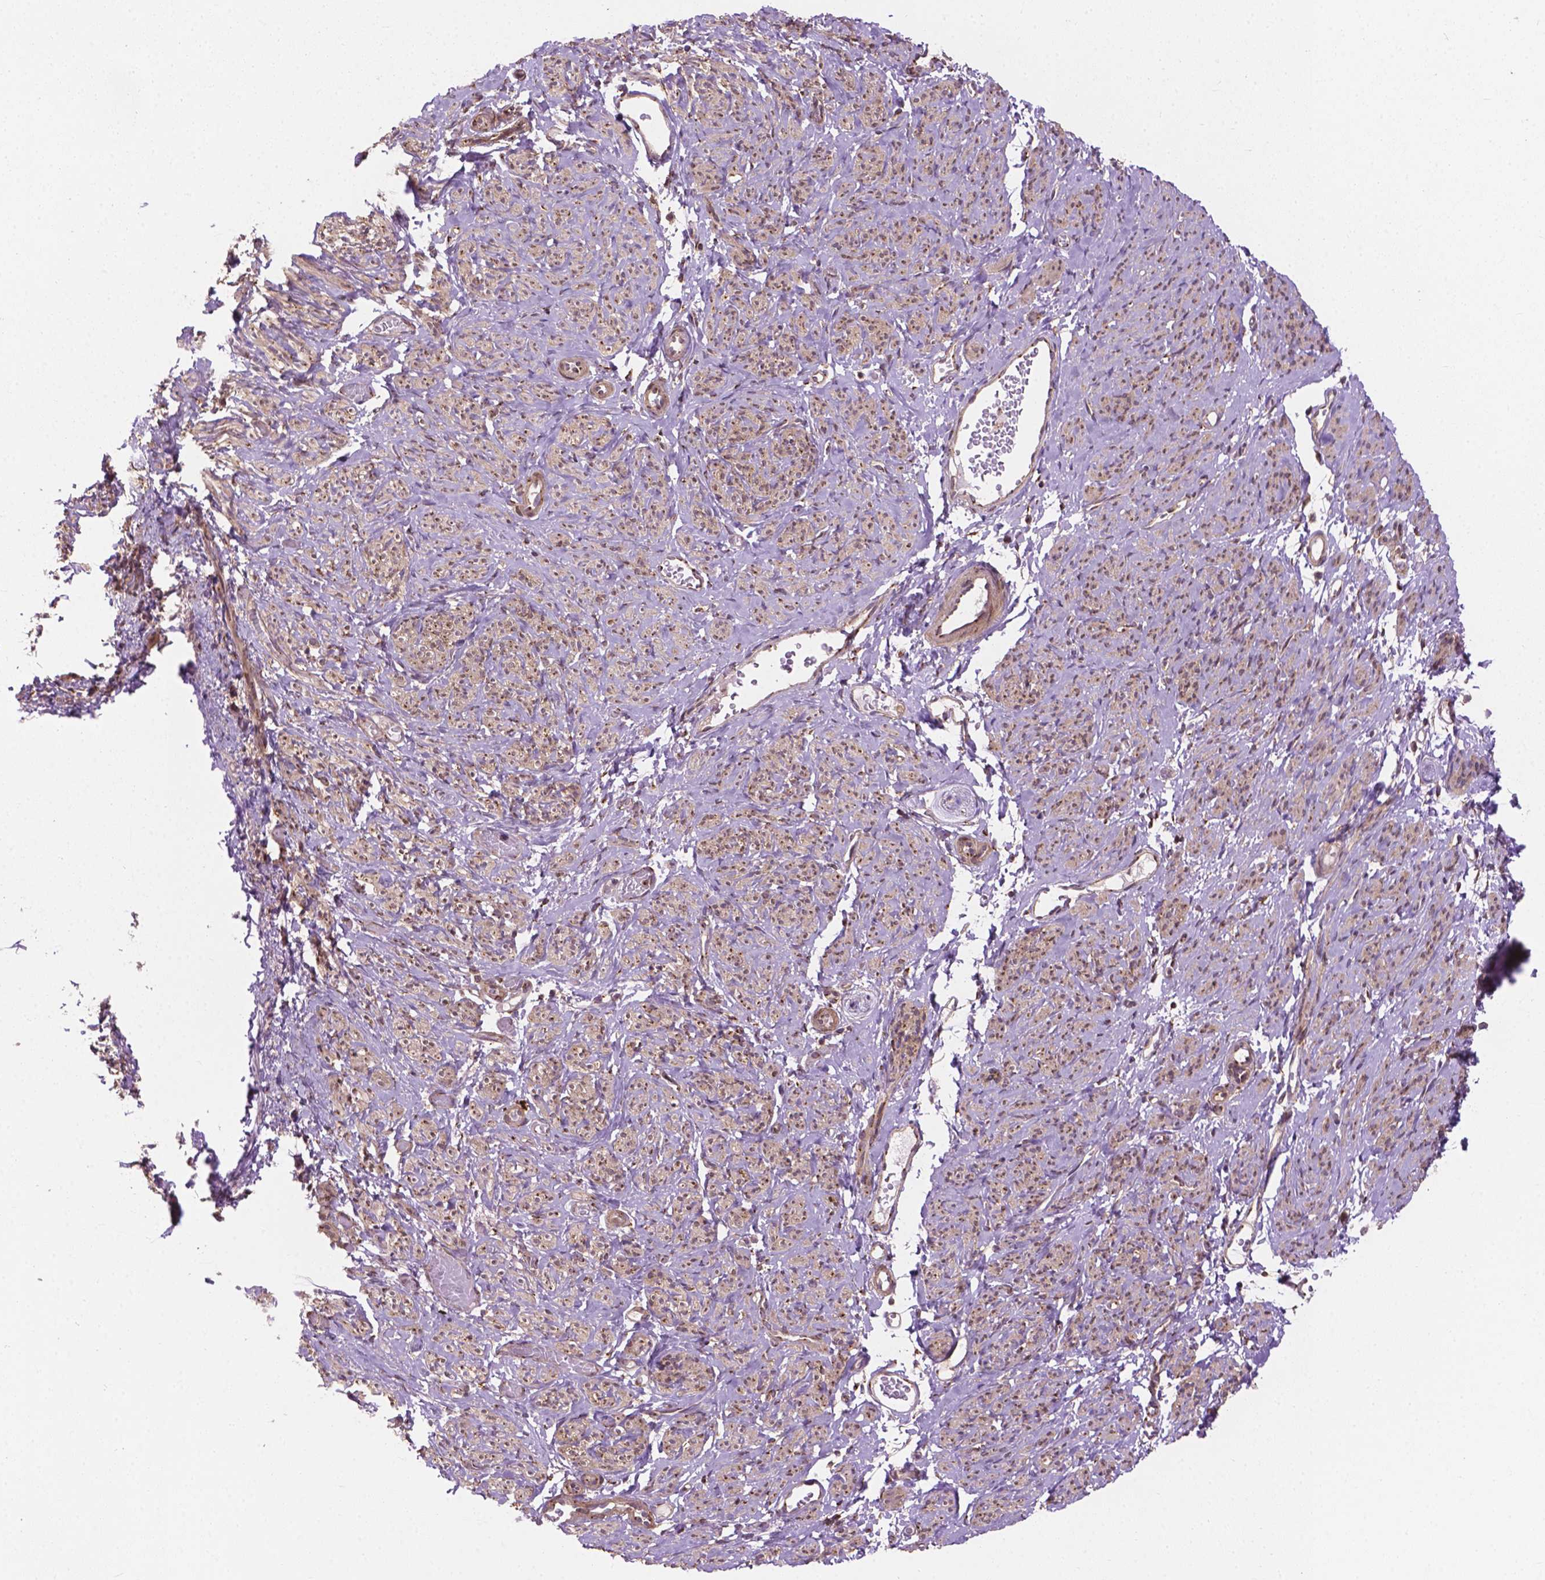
{"staining": {"intensity": "moderate", "quantity": ">75%", "location": "cytoplasmic/membranous,nuclear"}, "tissue": "smooth muscle", "cell_type": "Smooth muscle cells", "image_type": "normal", "snomed": [{"axis": "morphology", "description": "Normal tissue, NOS"}, {"axis": "topography", "description": "Smooth muscle"}], "caption": "The immunohistochemical stain labels moderate cytoplasmic/membranous,nuclear staining in smooth muscle cells of benign smooth muscle.", "gene": "PPP1CB", "patient": {"sex": "female", "age": 65}}